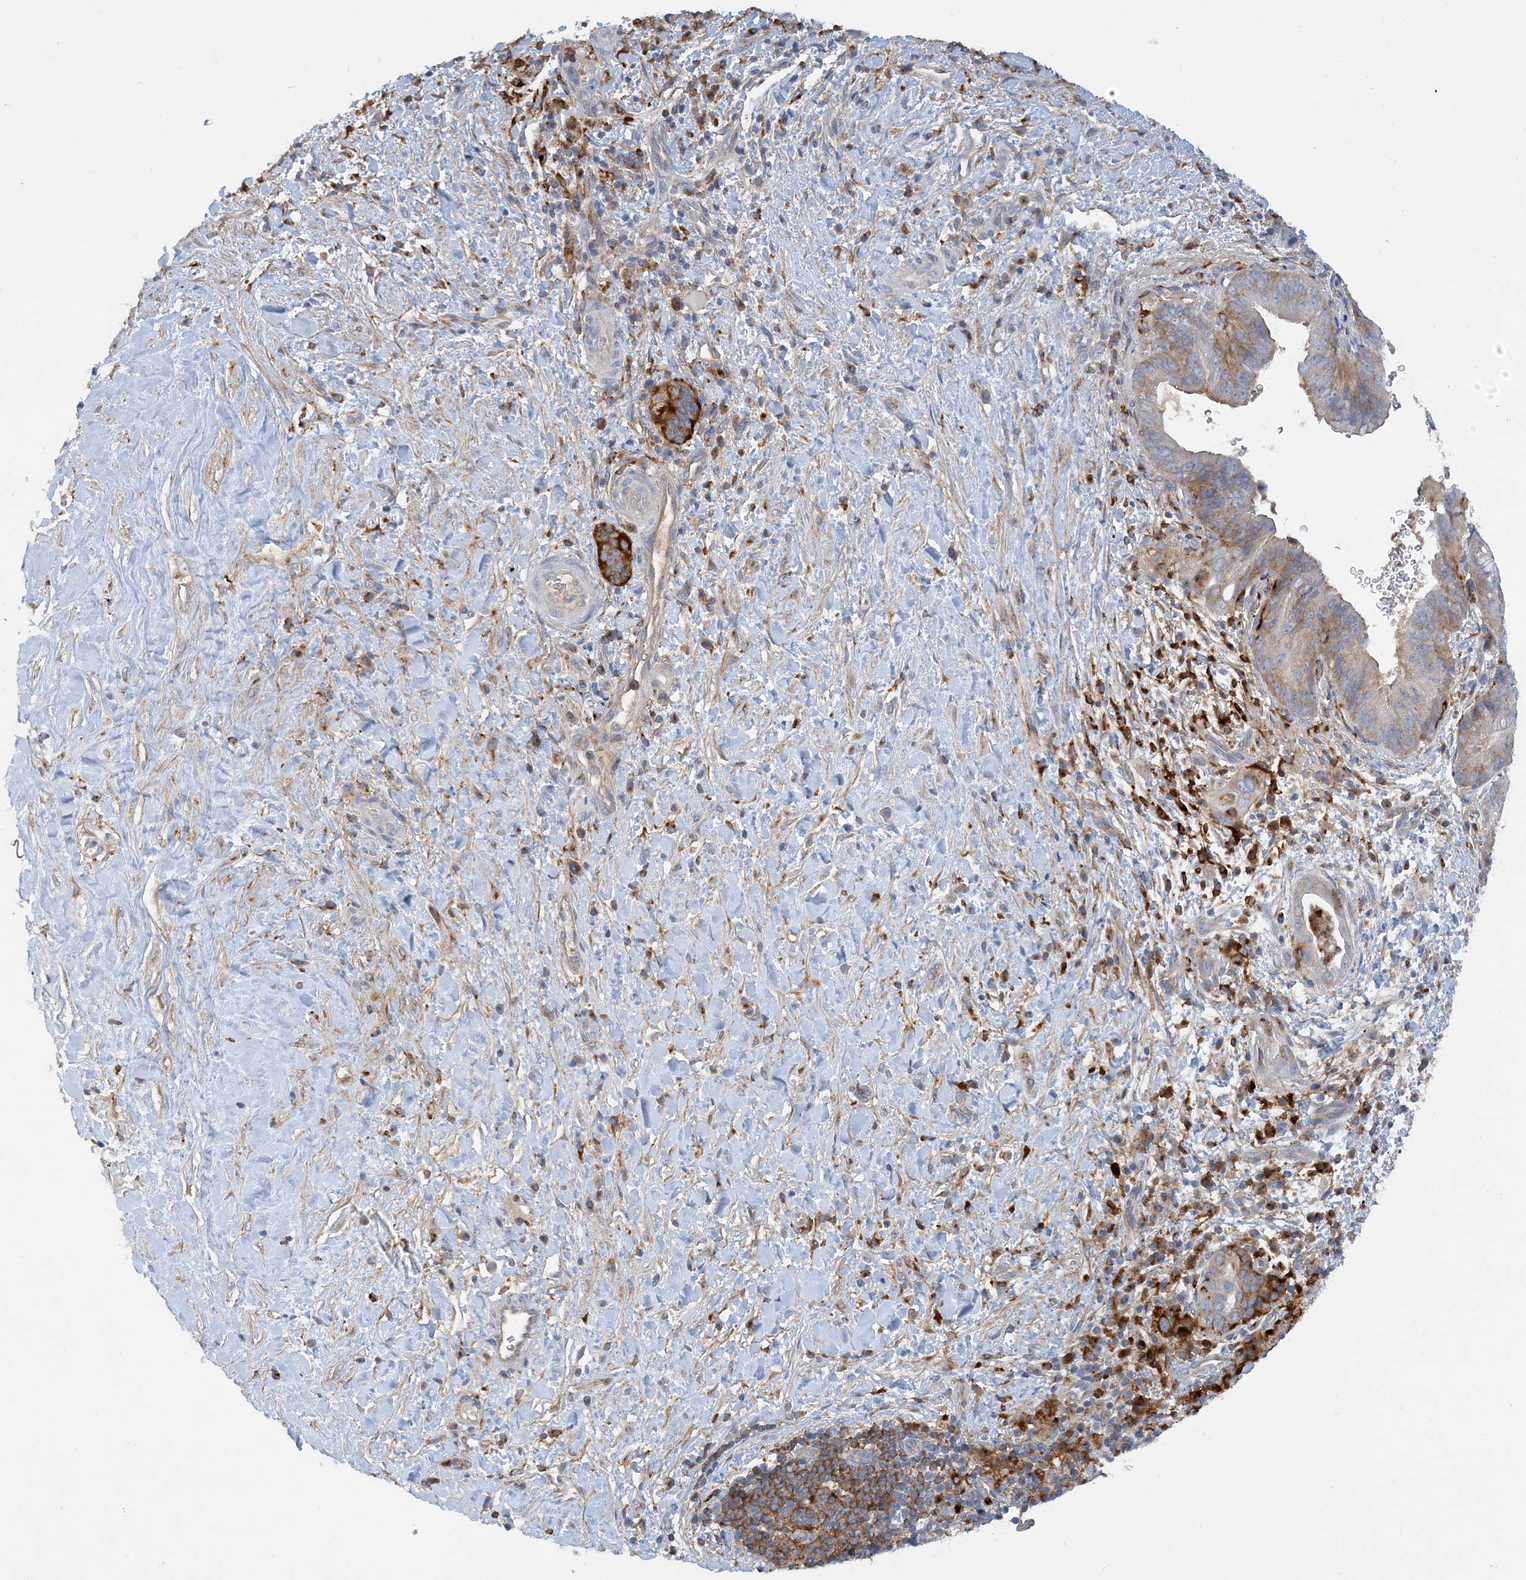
{"staining": {"intensity": "moderate", "quantity": "25%-75%", "location": "cytoplasmic/membranous"}, "tissue": "pancreatic cancer", "cell_type": "Tumor cells", "image_type": "cancer", "snomed": [{"axis": "morphology", "description": "Adenocarcinoma, NOS"}, {"axis": "topography", "description": "Pancreas"}], "caption": "Human pancreatic adenocarcinoma stained for a protein (brown) reveals moderate cytoplasmic/membranous positive expression in approximately 25%-75% of tumor cells.", "gene": "GRINA", "patient": {"sex": "male", "age": 75}}